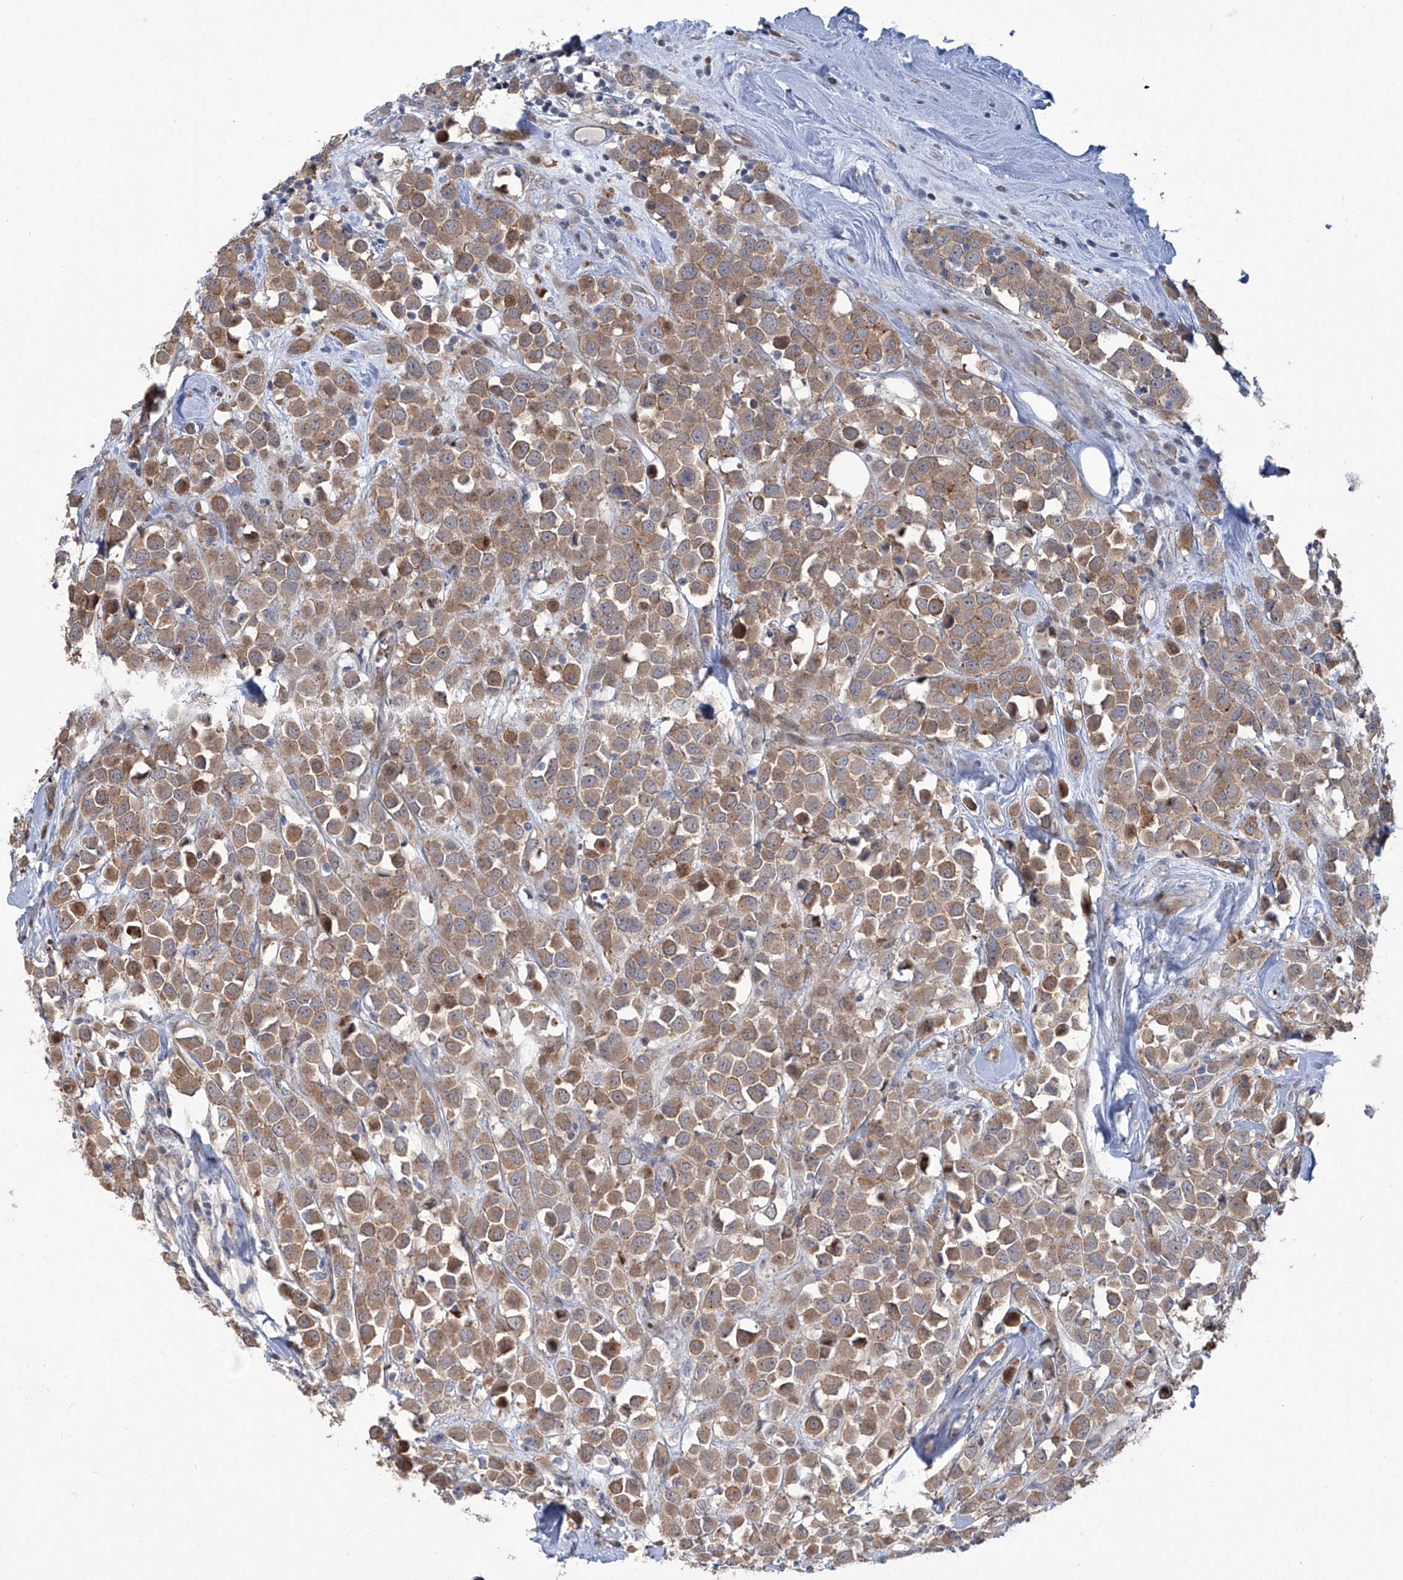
{"staining": {"intensity": "moderate", "quantity": ">75%", "location": "cytoplasmic/membranous"}, "tissue": "breast cancer", "cell_type": "Tumor cells", "image_type": "cancer", "snomed": [{"axis": "morphology", "description": "Duct carcinoma"}, {"axis": "topography", "description": "Breast"}], "caption": "Human breast invasive ductal carcinoma stained with a brown dye demonstrates moderate cytoplasmic/membranous positive expression in approximately >75% of tumor cells.", "gene": "LRRC1", "patient": {"sex": "female", "age": 61}}